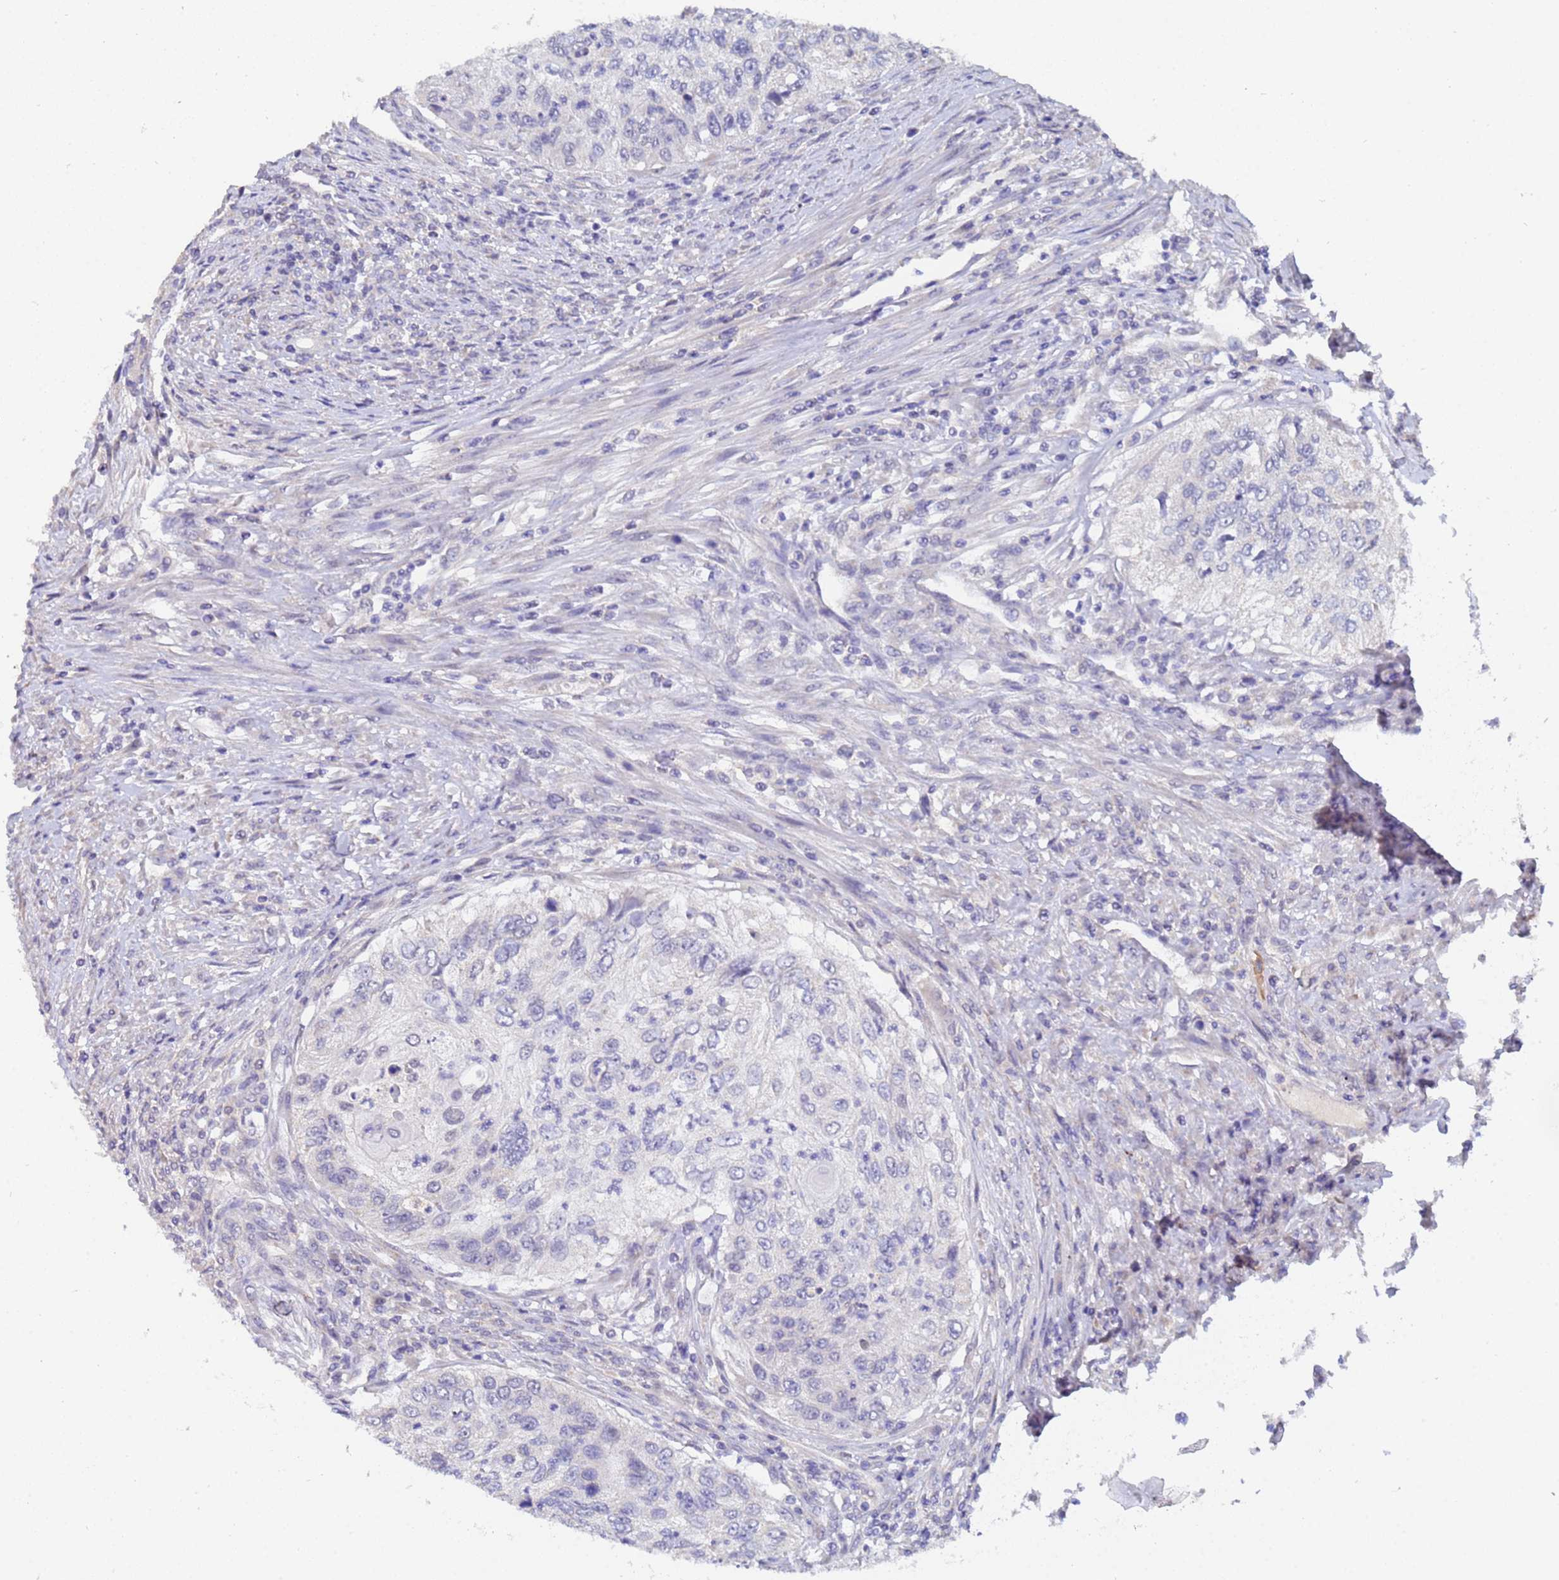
{"staining": {"intensity": "negative", "quantity": "none", "location": "none"}, "tissue": "urothelial cancer", "cell_type": "Tumor cells", "image_type": "cancer", "snomed": [{"axis": "morphology", "description": "Urothelial carcinoma, High grade"}, {"axis": "topography", "description": "Urinary bladder"}], "caption": "High power microscopy photomicrograph of an IHC histopathology image of high-grade urothelial carcinoma, revealing no significant expression in tumor cells.", "gene": "IHO1", "patient": {"sex": "female", "age": 60}}